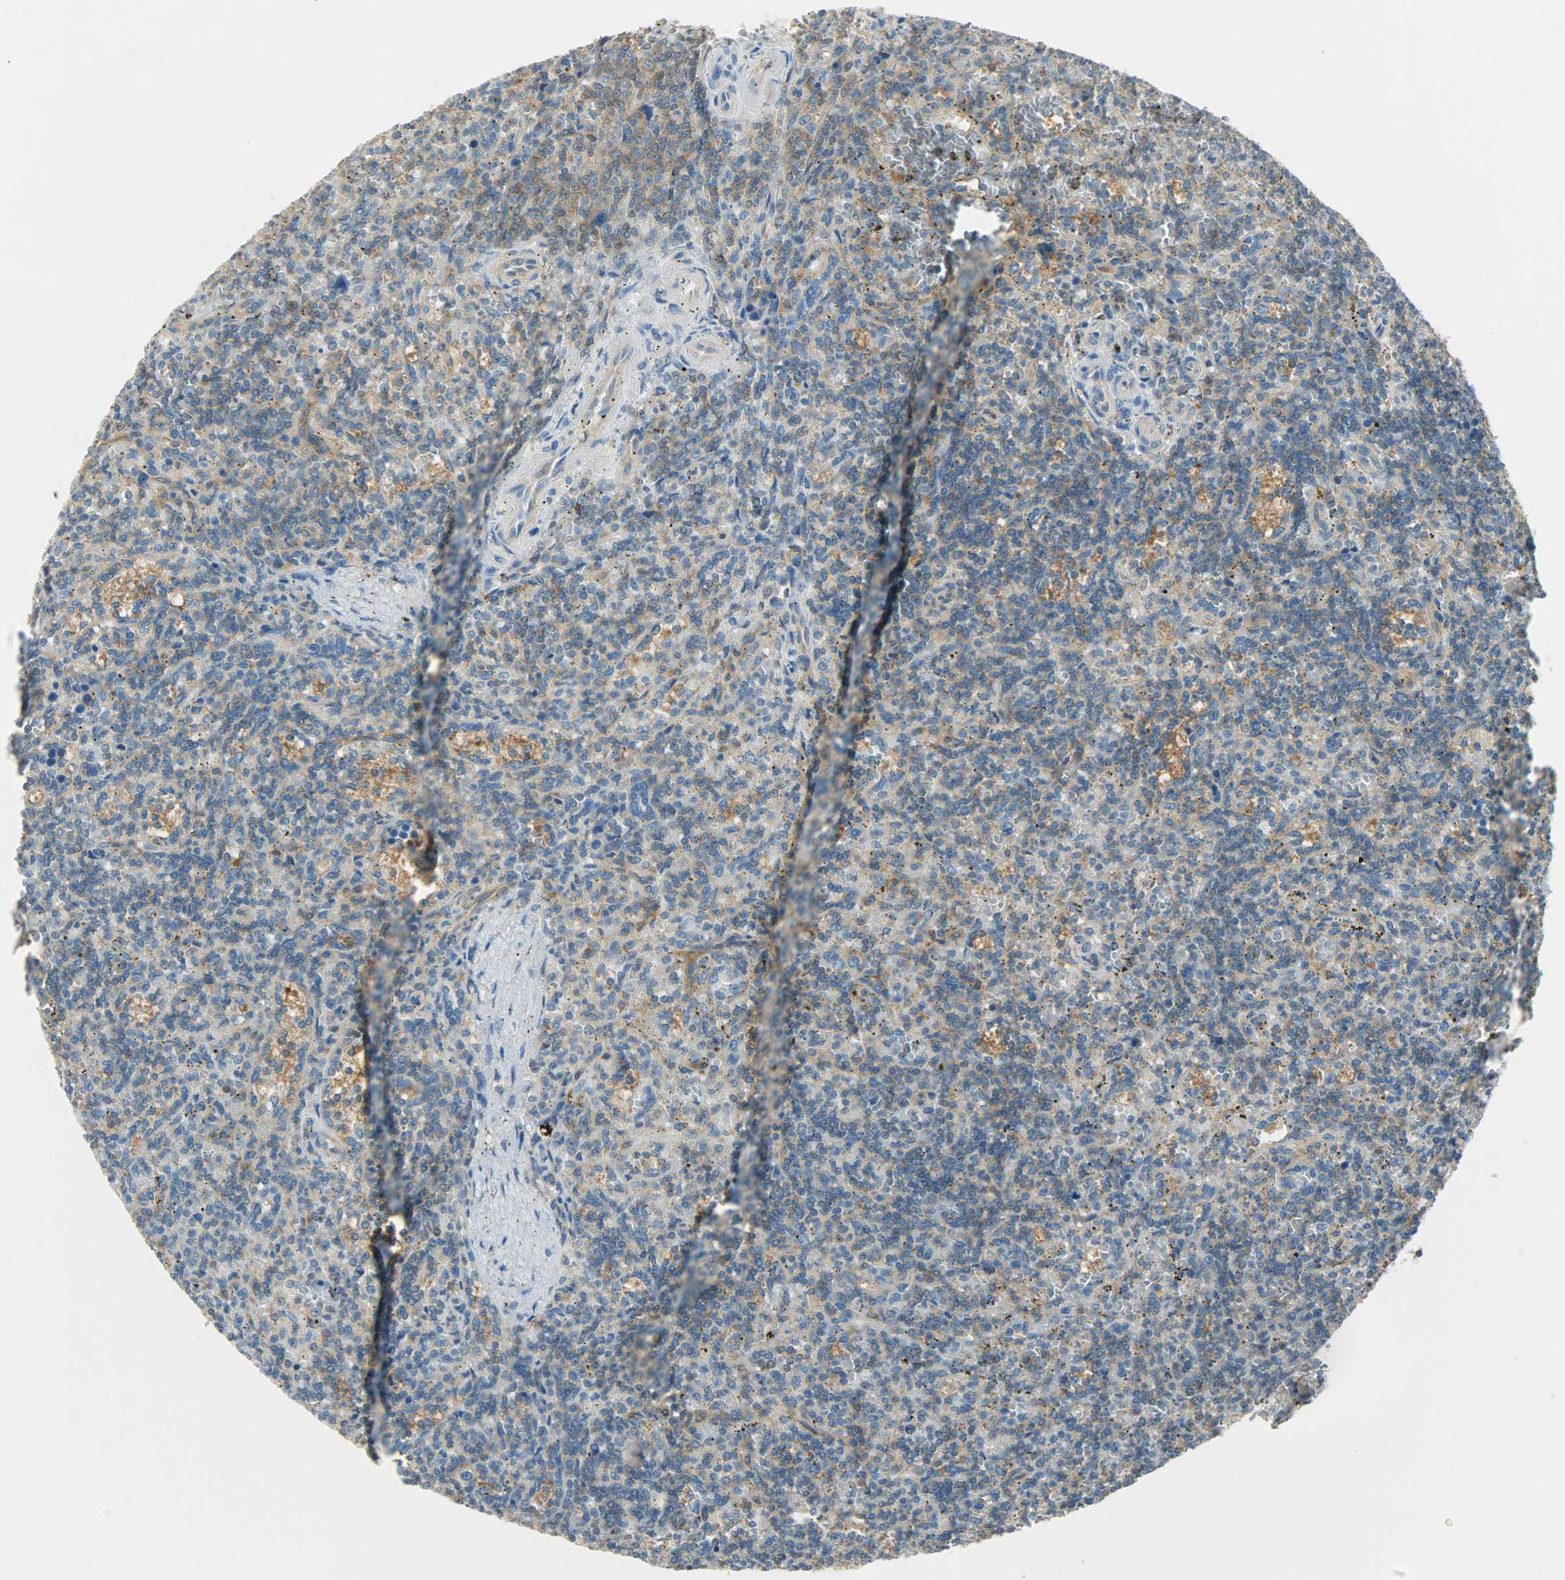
{"staining": {"intensity": "moderate", "quantity": ">75%", "location": "cytoplasmic/membranous"}, "tissue": "lymphoma", "cell_type": "Tumor cells", "image_type": "cancer", "snomed": [{"axis": "morphology", "description": "Malignant lymphoma, non-Hodgkin's type, Low grade"}, {"axis": "topography", "description": "Spleen"}], "caption": "The histopathology image exhibits a brown stain indicating the presence of a protein in the cytoplasmic/membranous of tumor cells in malignant lymphoma, non-Hodgkin's type (low-grade).", "gene": "TSC22D2", "patient": {"sex": "male", "age": 73}}